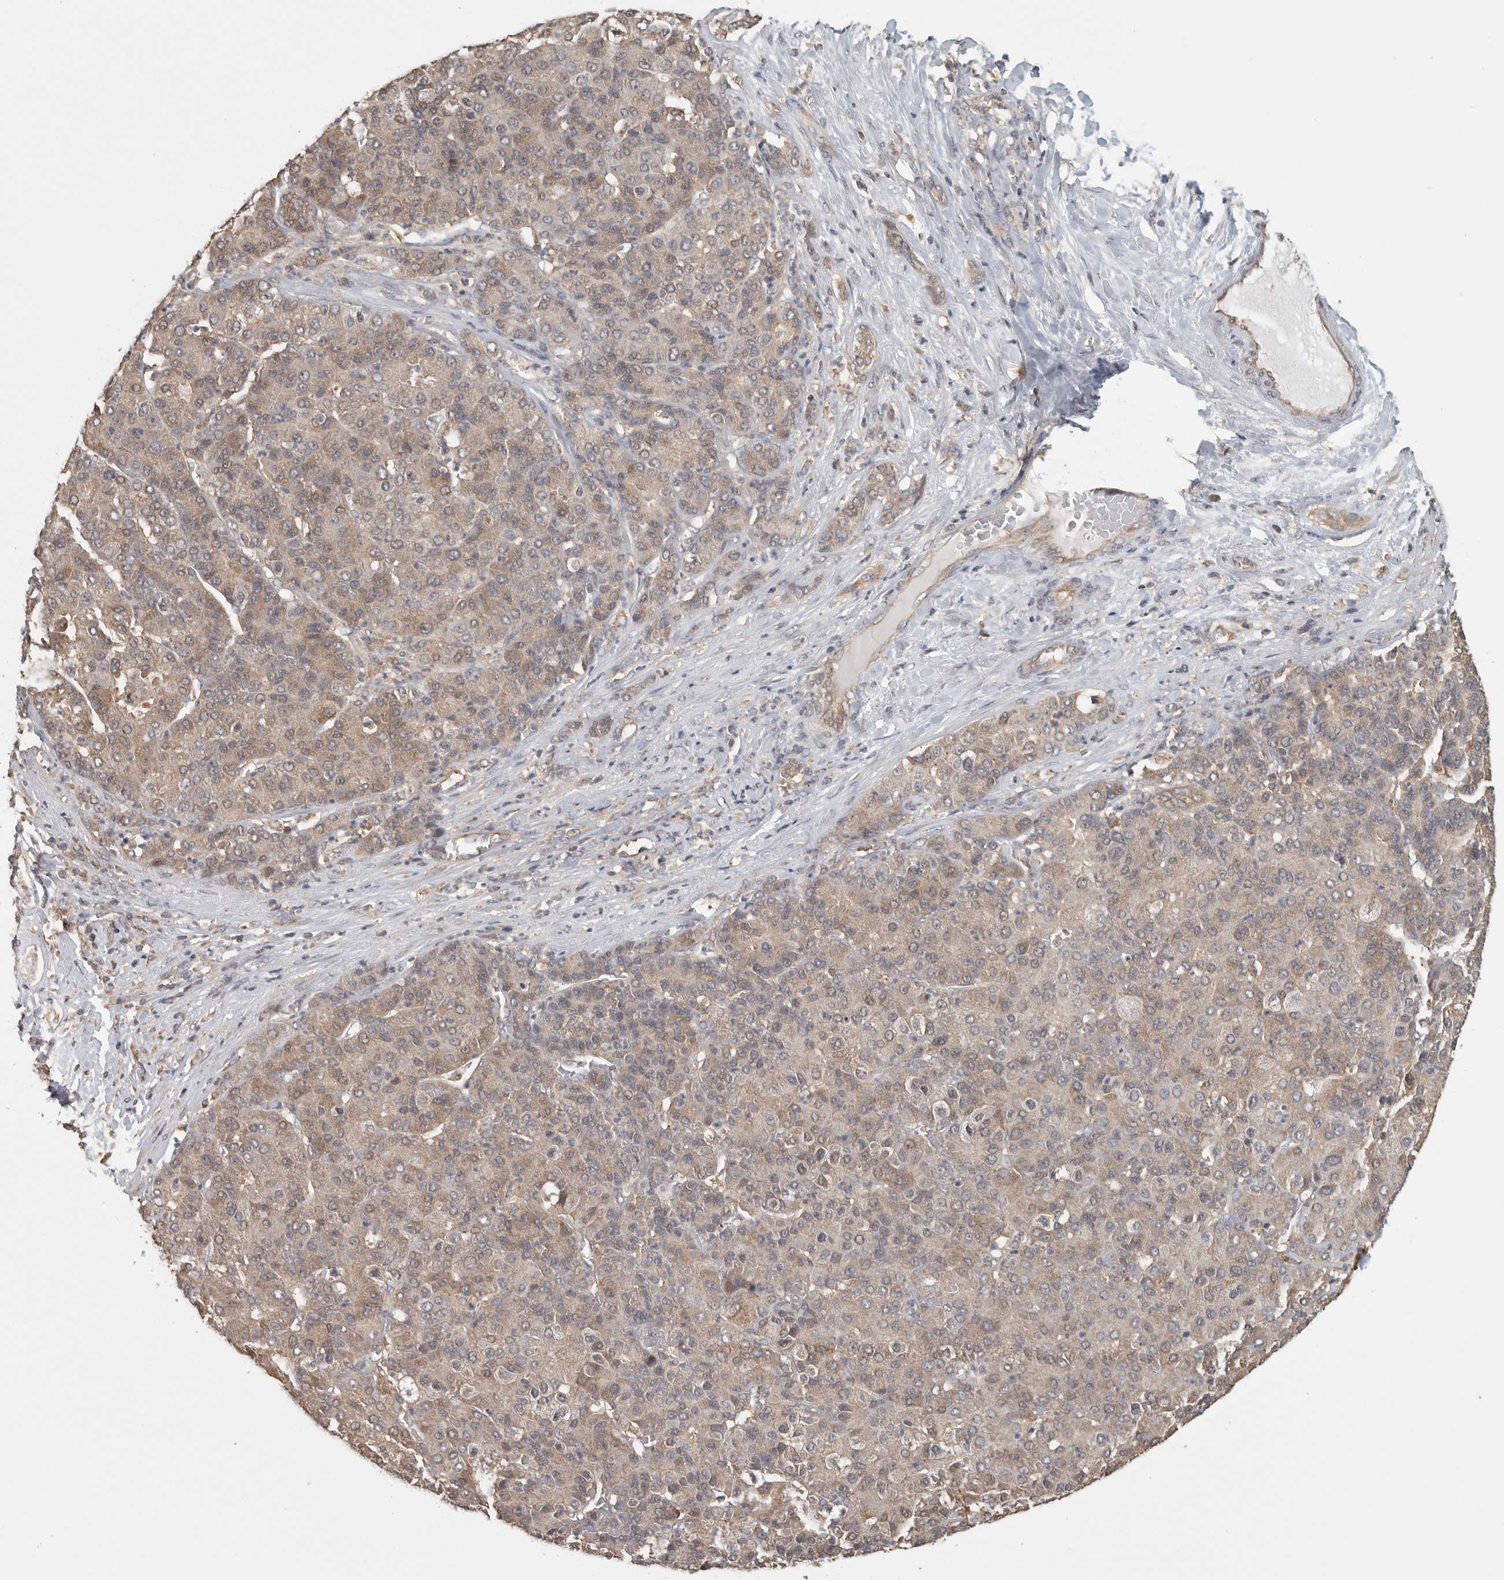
{"staining": {"intensity": "weak", "quantity": ">75%", "location": "cytoplasmic/membranous"}, "tissue": "liver cancer", "cell_type": "Tumor cells", "image_type": "cancer", "snomed": [{"axis": "morphology", "description": "Carcinoma, Hepatocellular, NOS"}, {"axis": "topography", "description": "Liver"}], "caption": "An image showing weak cytoplasmic/membranous staining in approximately >75% of tumor cells in liver cancer (hepatocellular carcinoma), as visualized by brown immunohistochemical staining.", "gene": "CCT8", "patient": {"sex": "male", "age": 65}}